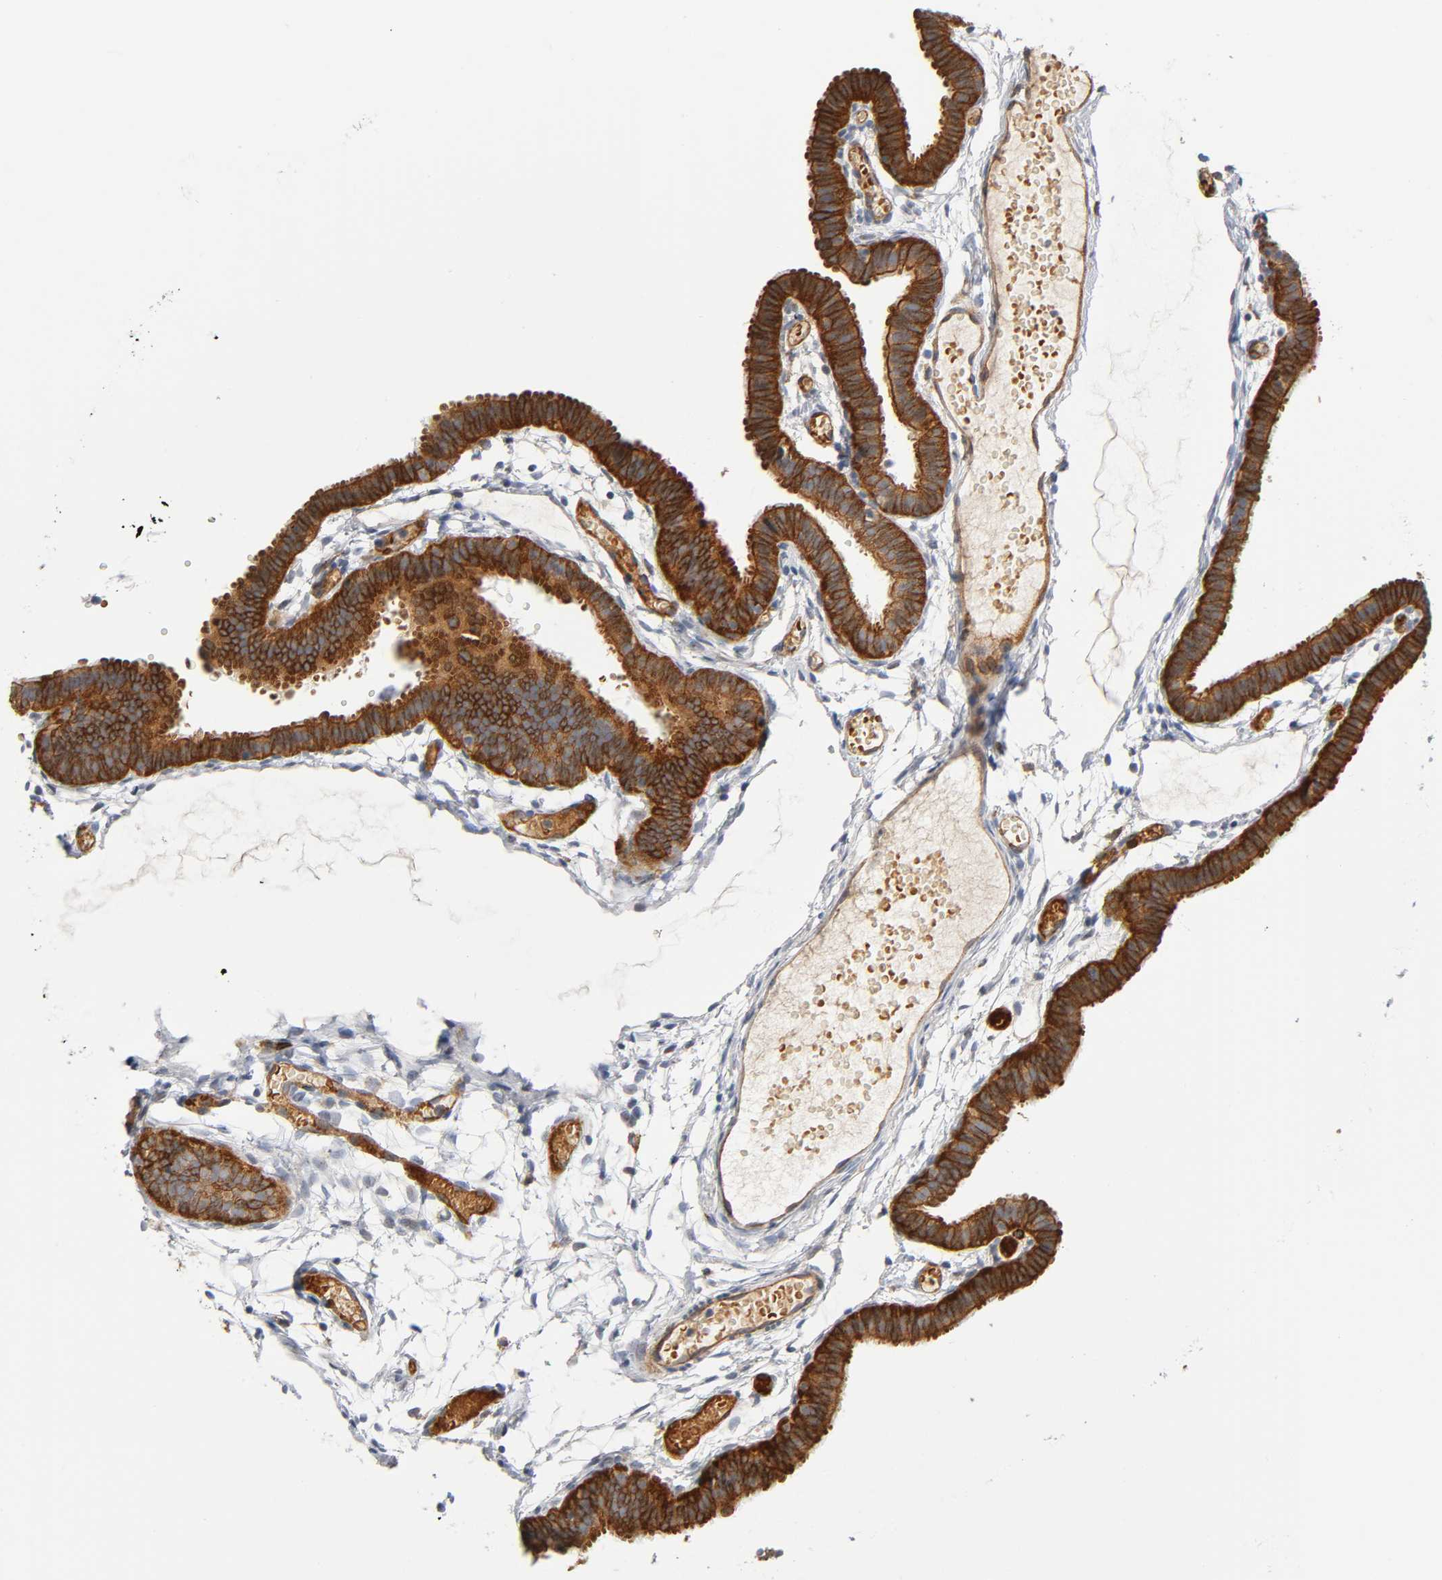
{"staining": {"intensity": "strong", "quantity": ">75%", "location": "cytoplasmic/membranous"}, "tissue": "fallopian tube", "cell_type": "Glandular cells", "image_type": "normal", "snomed": [{"axis": "morphology", "description": "Normal tissue, NOS"}, {"axis": "topography", "description": "Fallopian tube"}], "caption": "Strong cytoplasmic/membranous protein expression is identified in about >75% of glandular cells in fallopian tube. Immunohistochemistry (ihc) stains the protein in brown and the nuclei are stained blue.", "gene": "CD2AP", "patient": {"sex": "female", "age": 29}}